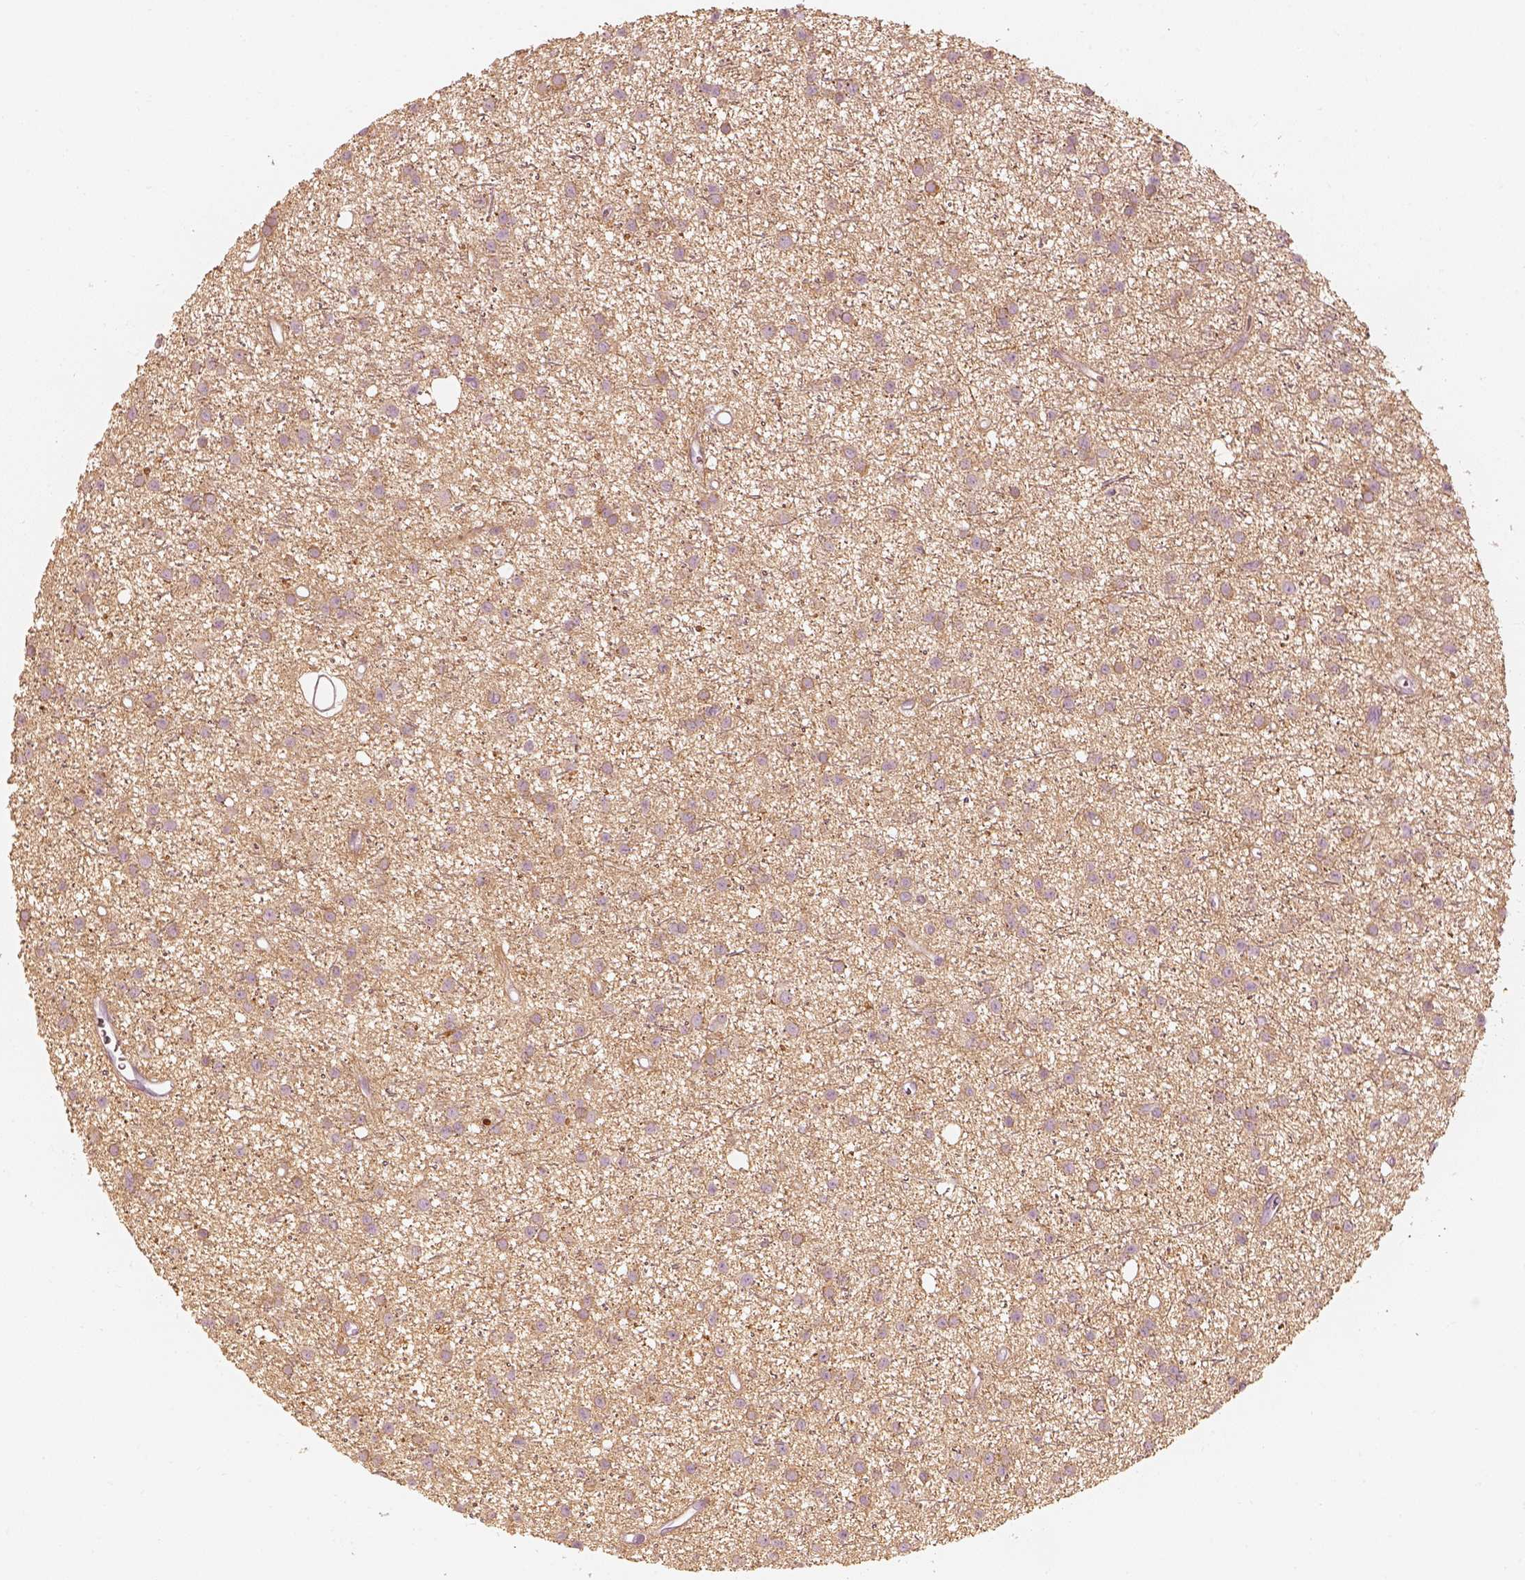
{"staining": {"intensity": "weak", "quantity": ">75%", "location": "cytoplasmic/membranous"}, "tissue": "glioma", "cell_type": "Tumor cells", "image_type": "cancer", "snomed": [{"axis": "morphology", "description": "Glioma, malignant, Low grade"}, {"axis": "topography", "description": "Brain"}], "caption": "Brown immunohistochemical staining in human glioma shows weak cytoplasmic/membranous staining in approximately >75% of tumor cells.", "gene": "FMNL2", "patient": {"sex": "male", "age": 27}}